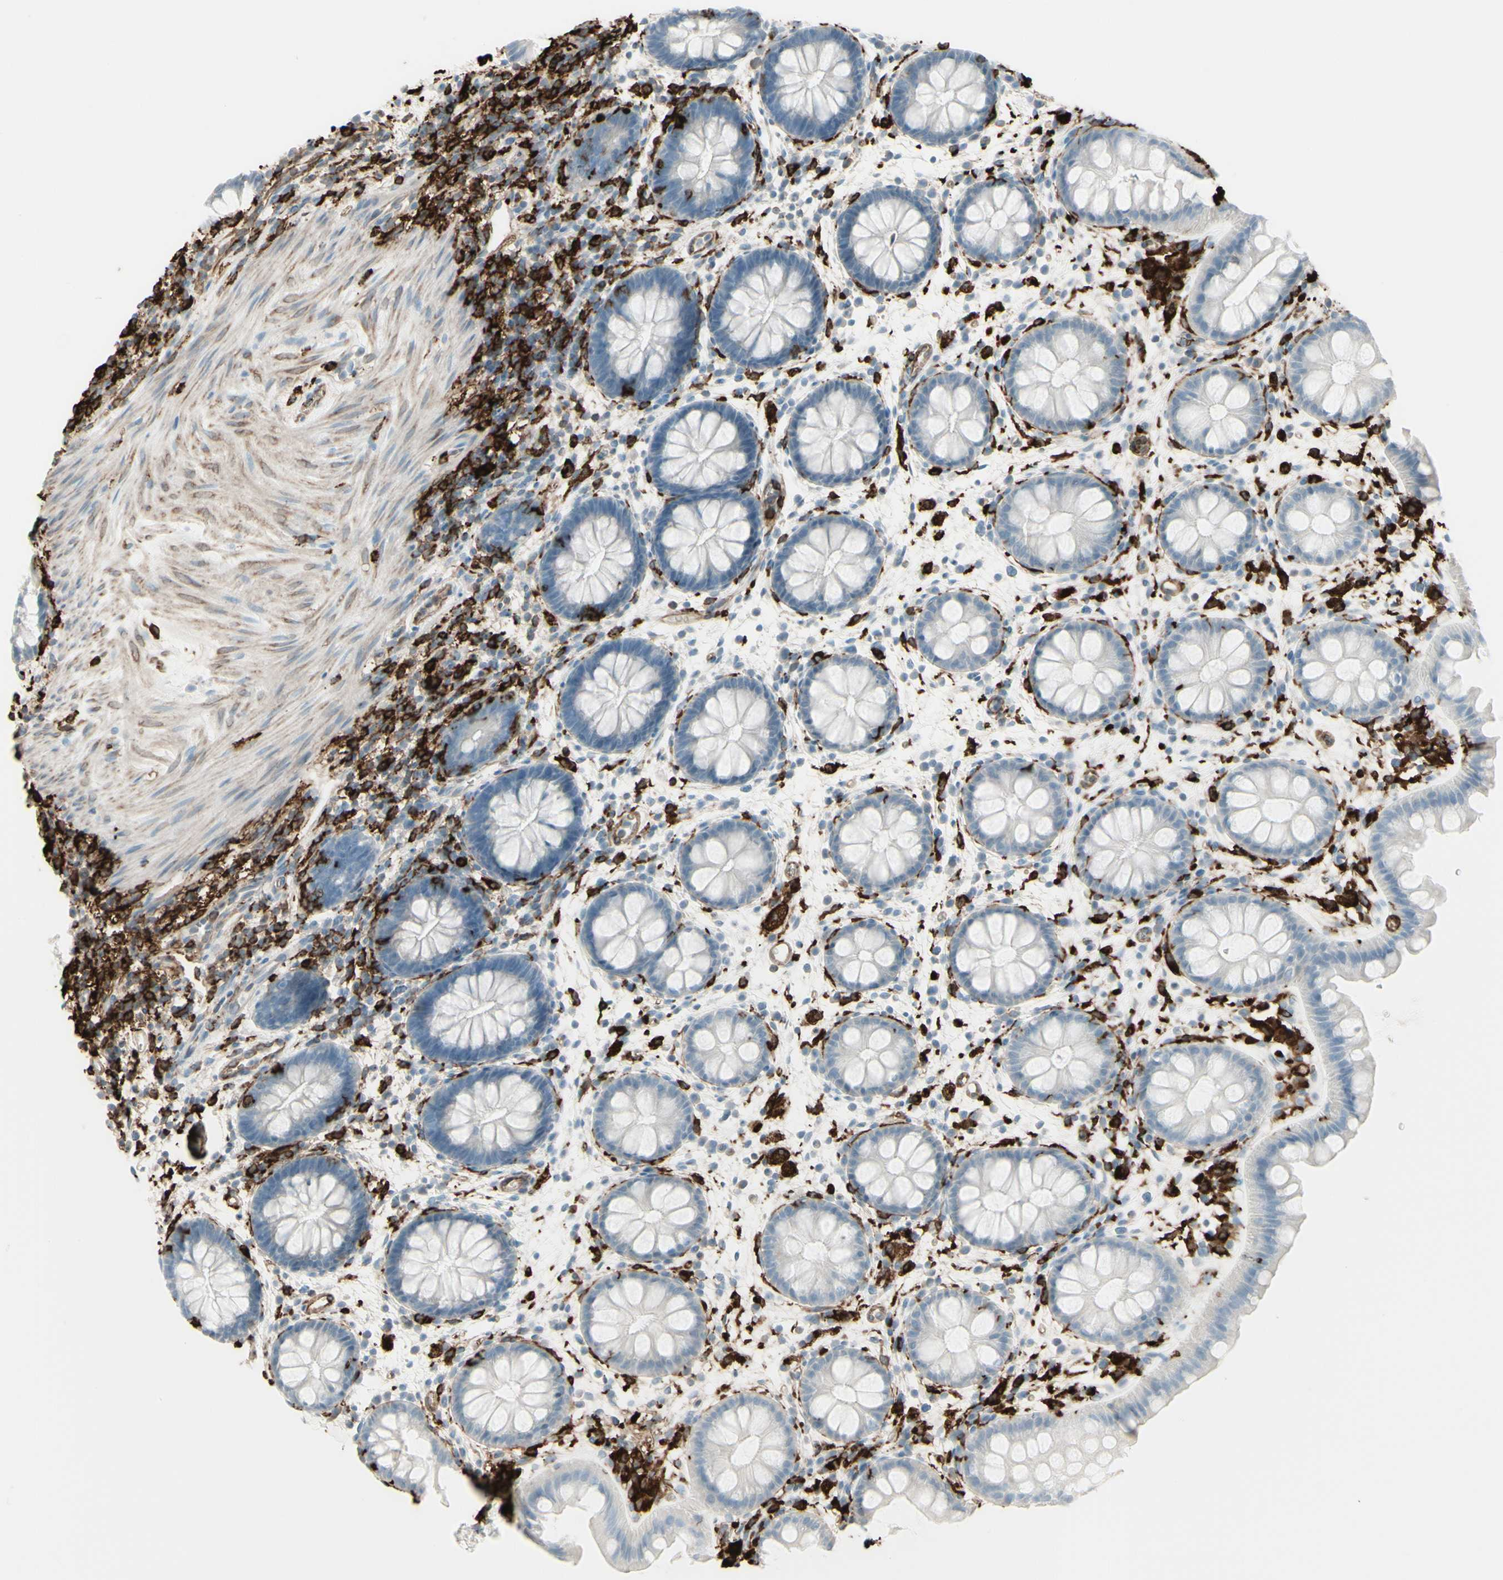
{"staining": {"intensity": "negative", "quantity": "none", "location": "none"}, "tissue": "rectum", "cell_type": "Glandular cells", "image_type": "normal", "snomed": [{"axis": "morphology", "description": "Normal tissue, NOS"}, {"axis": "topography", "description": "Rectum"}], "caption": "Immunohistochemical staining of normal human rectum shows no significant expression in glandular cells. The staining is performed using DAB (3,3'-diaminobenzidine) brown chromogen with nuclei counter-stained in using hematoxylin.", "gene": "HLA", "patient": {"sex": "female", "age": 24}}